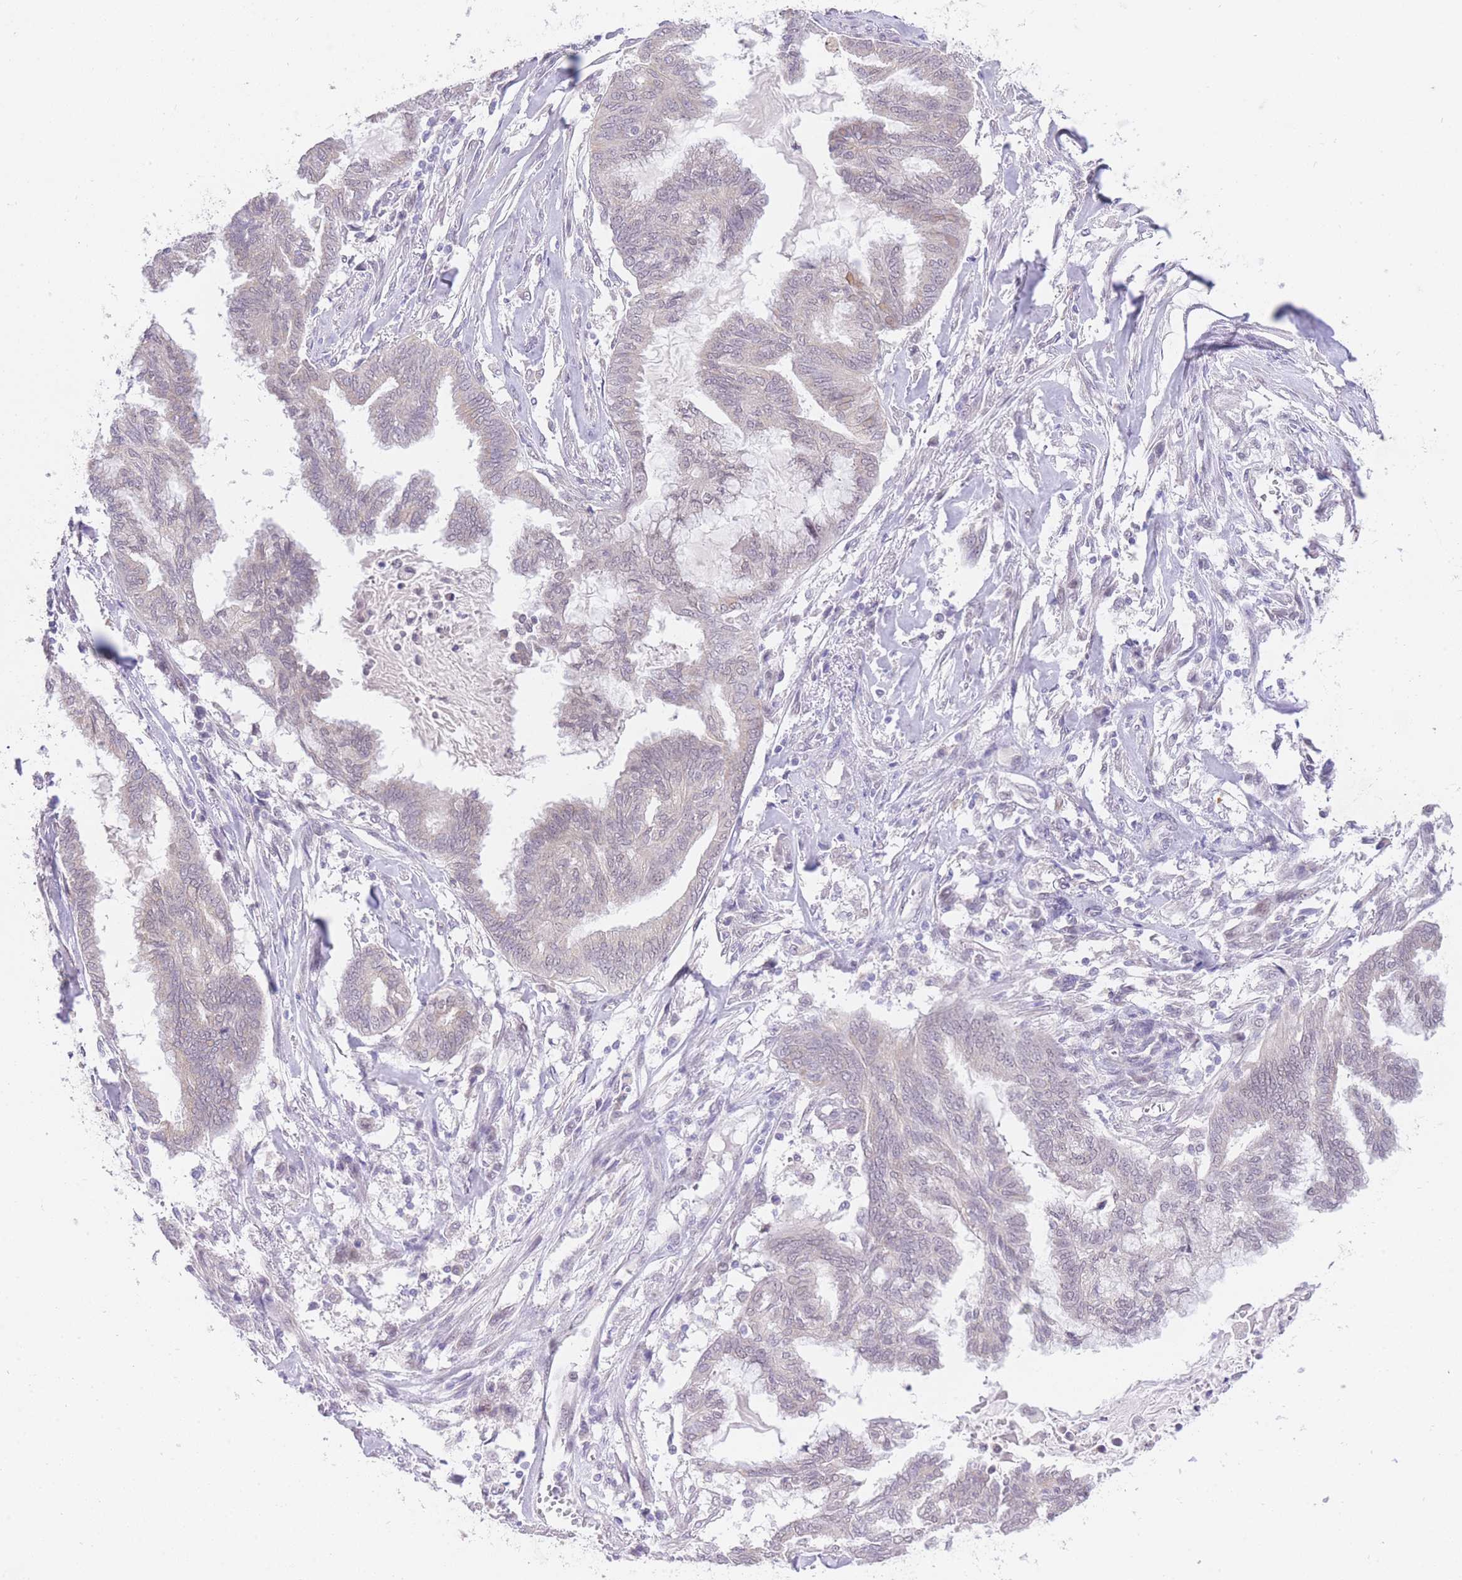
{"staining": {"intensity": "weak", "quantity": "25%-75%", "location": "nuclear"}, "tissue": "endometrial cancer", "cell_type": "Tumor cells", "image_type": "cancer", "snomed": [{"axis": "morphology", "description": "Adenocarcinoma, NOS"}, {"axis": "topography", "description": "Endometrium"}], "caption": "Brown immunohistochemical staining in endometrial adenocarcinoma shows weak nuclear positivity in about 25%-75% of tumor cells. (DAB (3,3'-diaminobenzidine) IHC, brown staining for protein, blue staining for nuclei).", "gene": "UBXN7", "patient": {"sex": "female", "age": 86}}